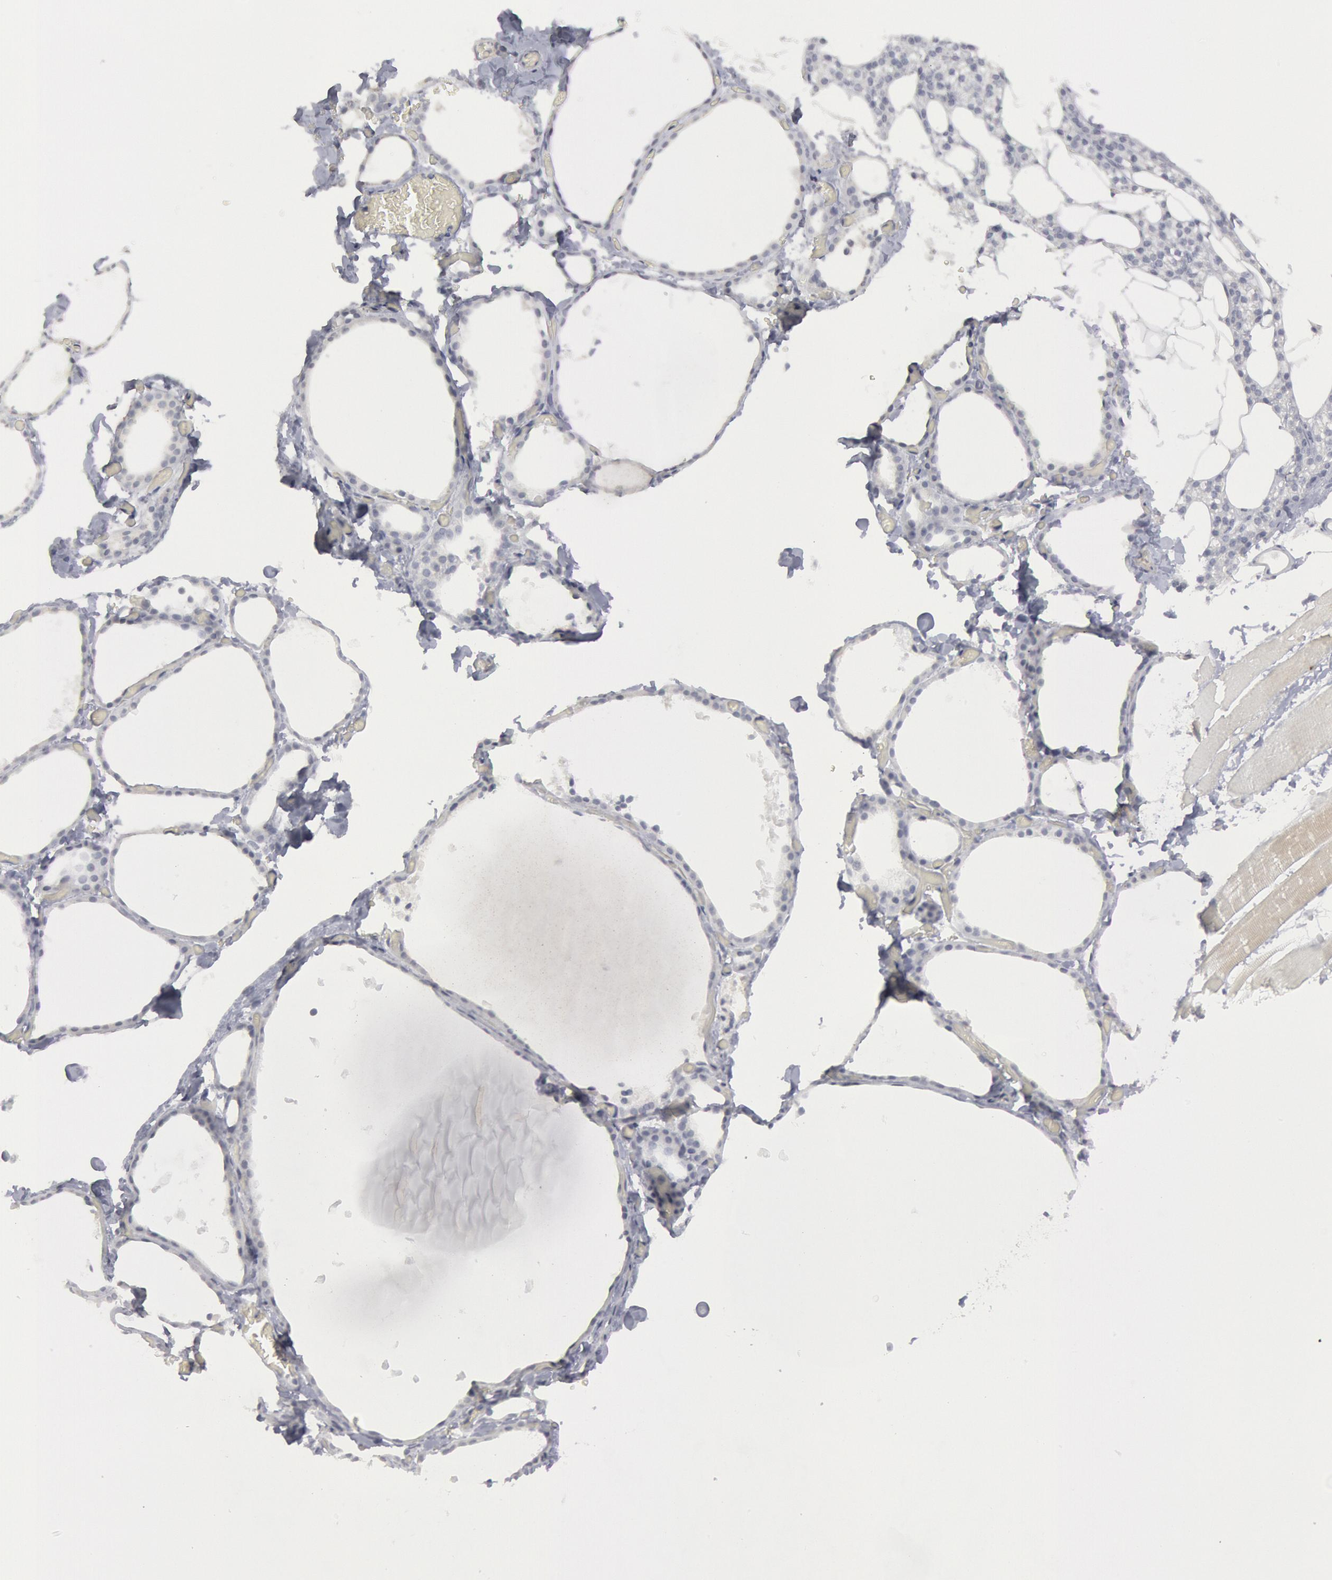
{"staining": {"intensity": "negative", "quantity": "none", "location": "none"}, "tissue": "thyroid gland", "cell_type": "Glandular cells", "image_type": "normal", "snomed": [{"axis": "morphology", "description": "Normal tissue, NOS"}, {"axis": "topography", "description": "Thyroid gland"}], "caption": "Thyroid gland stained for a protein using immunohistochemistry demonstrates no staining glandular cells.", "gene": "DMC1", "patient": {"sex": "female", "age": 22}}